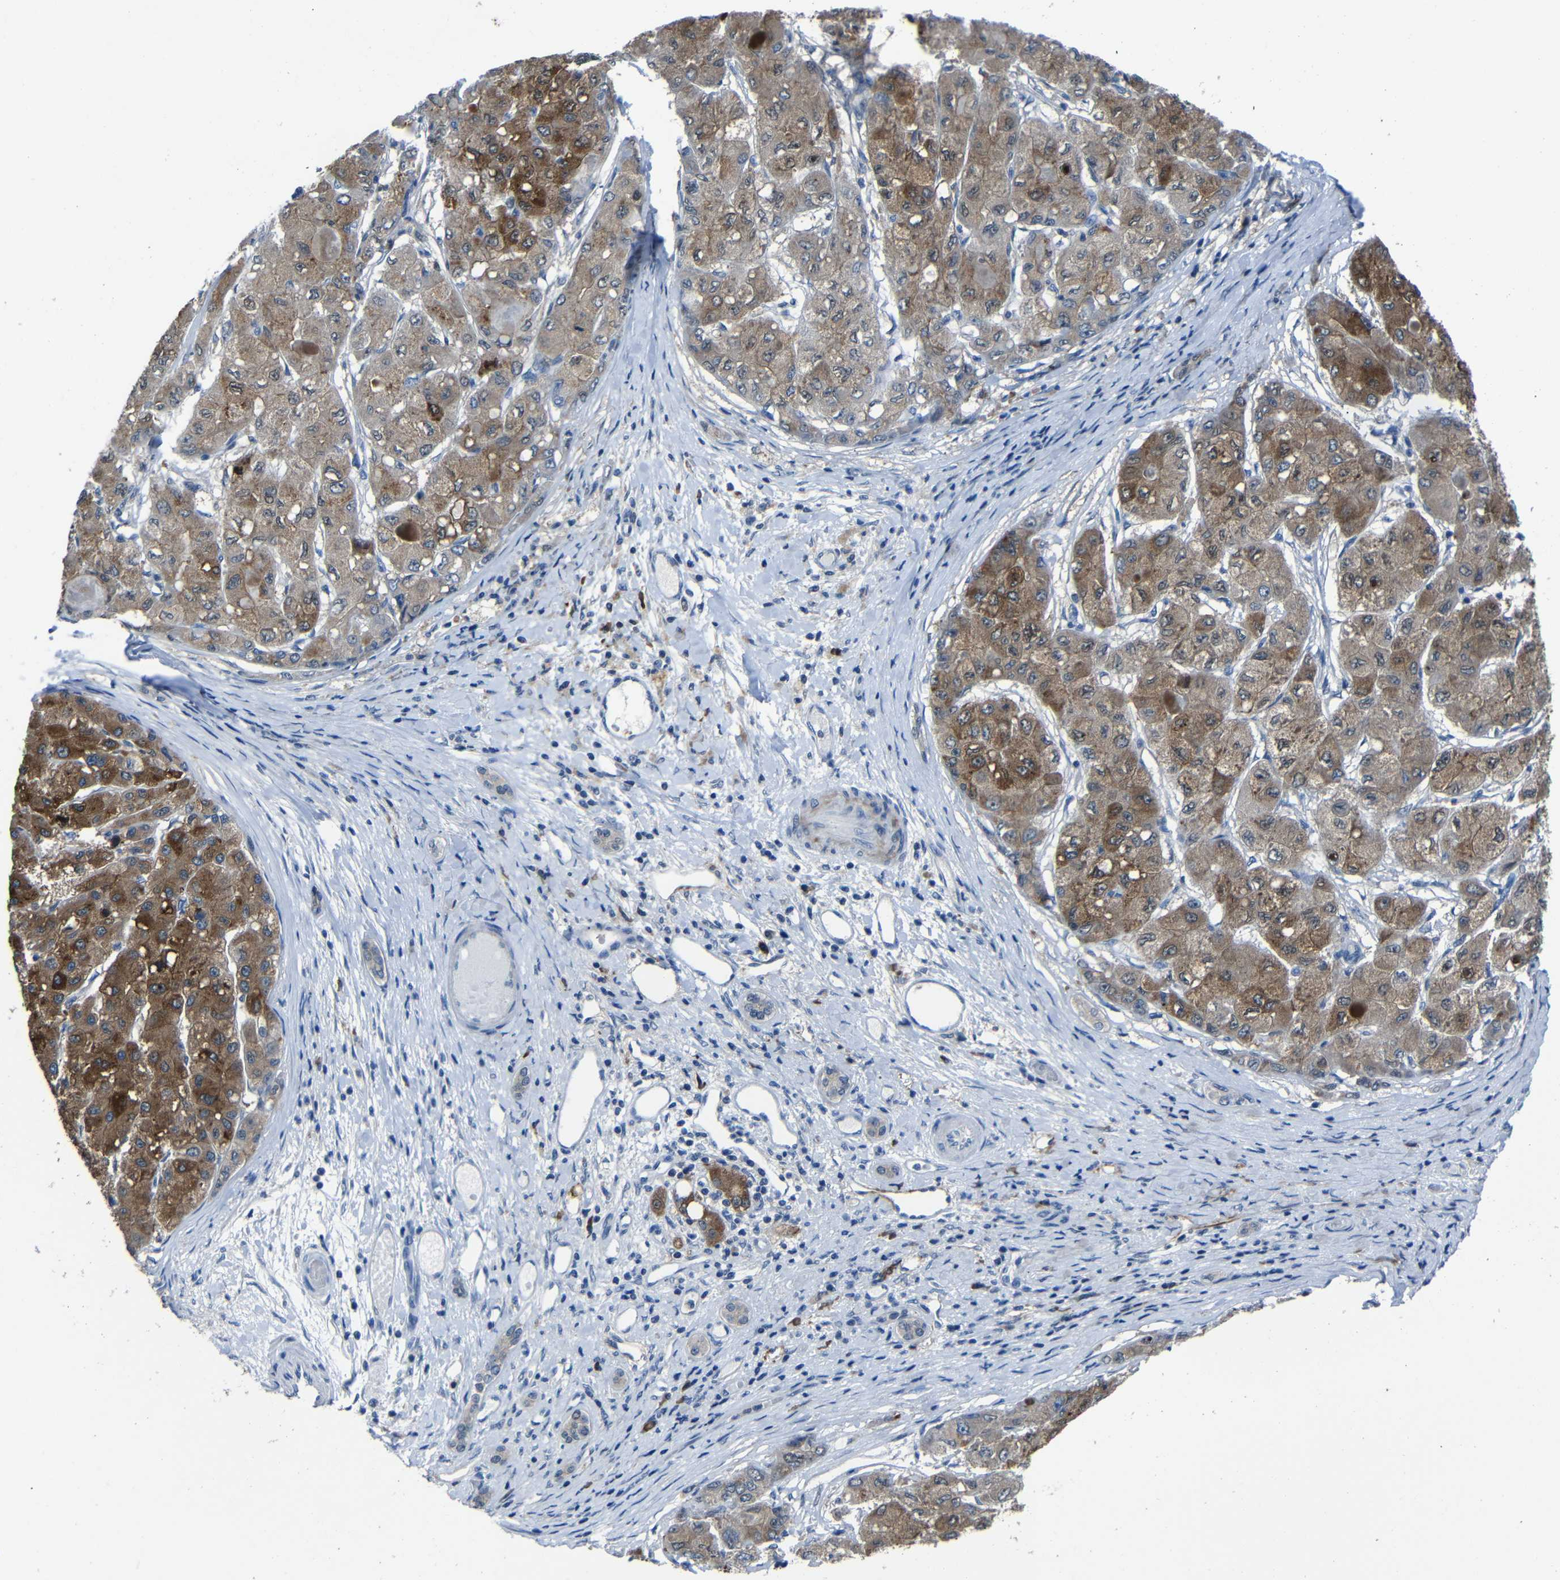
{"staining": {"intensity": "strong", "quantity": "25%-75%", "location": "cytoplasmic/membranous"}, "tissue": "liver cancer", "cell_type": "Tumor cells", "image_type": "cancer", "snomed": [{"axis": "morphology", "description": "Carcinoma, Hepatocellular, NOS"}, {"axis": "topography", "description": "Liver"}], "caption": "Brown immunohistochemical staining in hepatocellular carcinoma (liver) displays strong cytoplasmic/membranous staining in approximately 25%-75% of tumor cells.", "gene": "SEMA4B", "patient": {"sex": "male", "age": 80}}